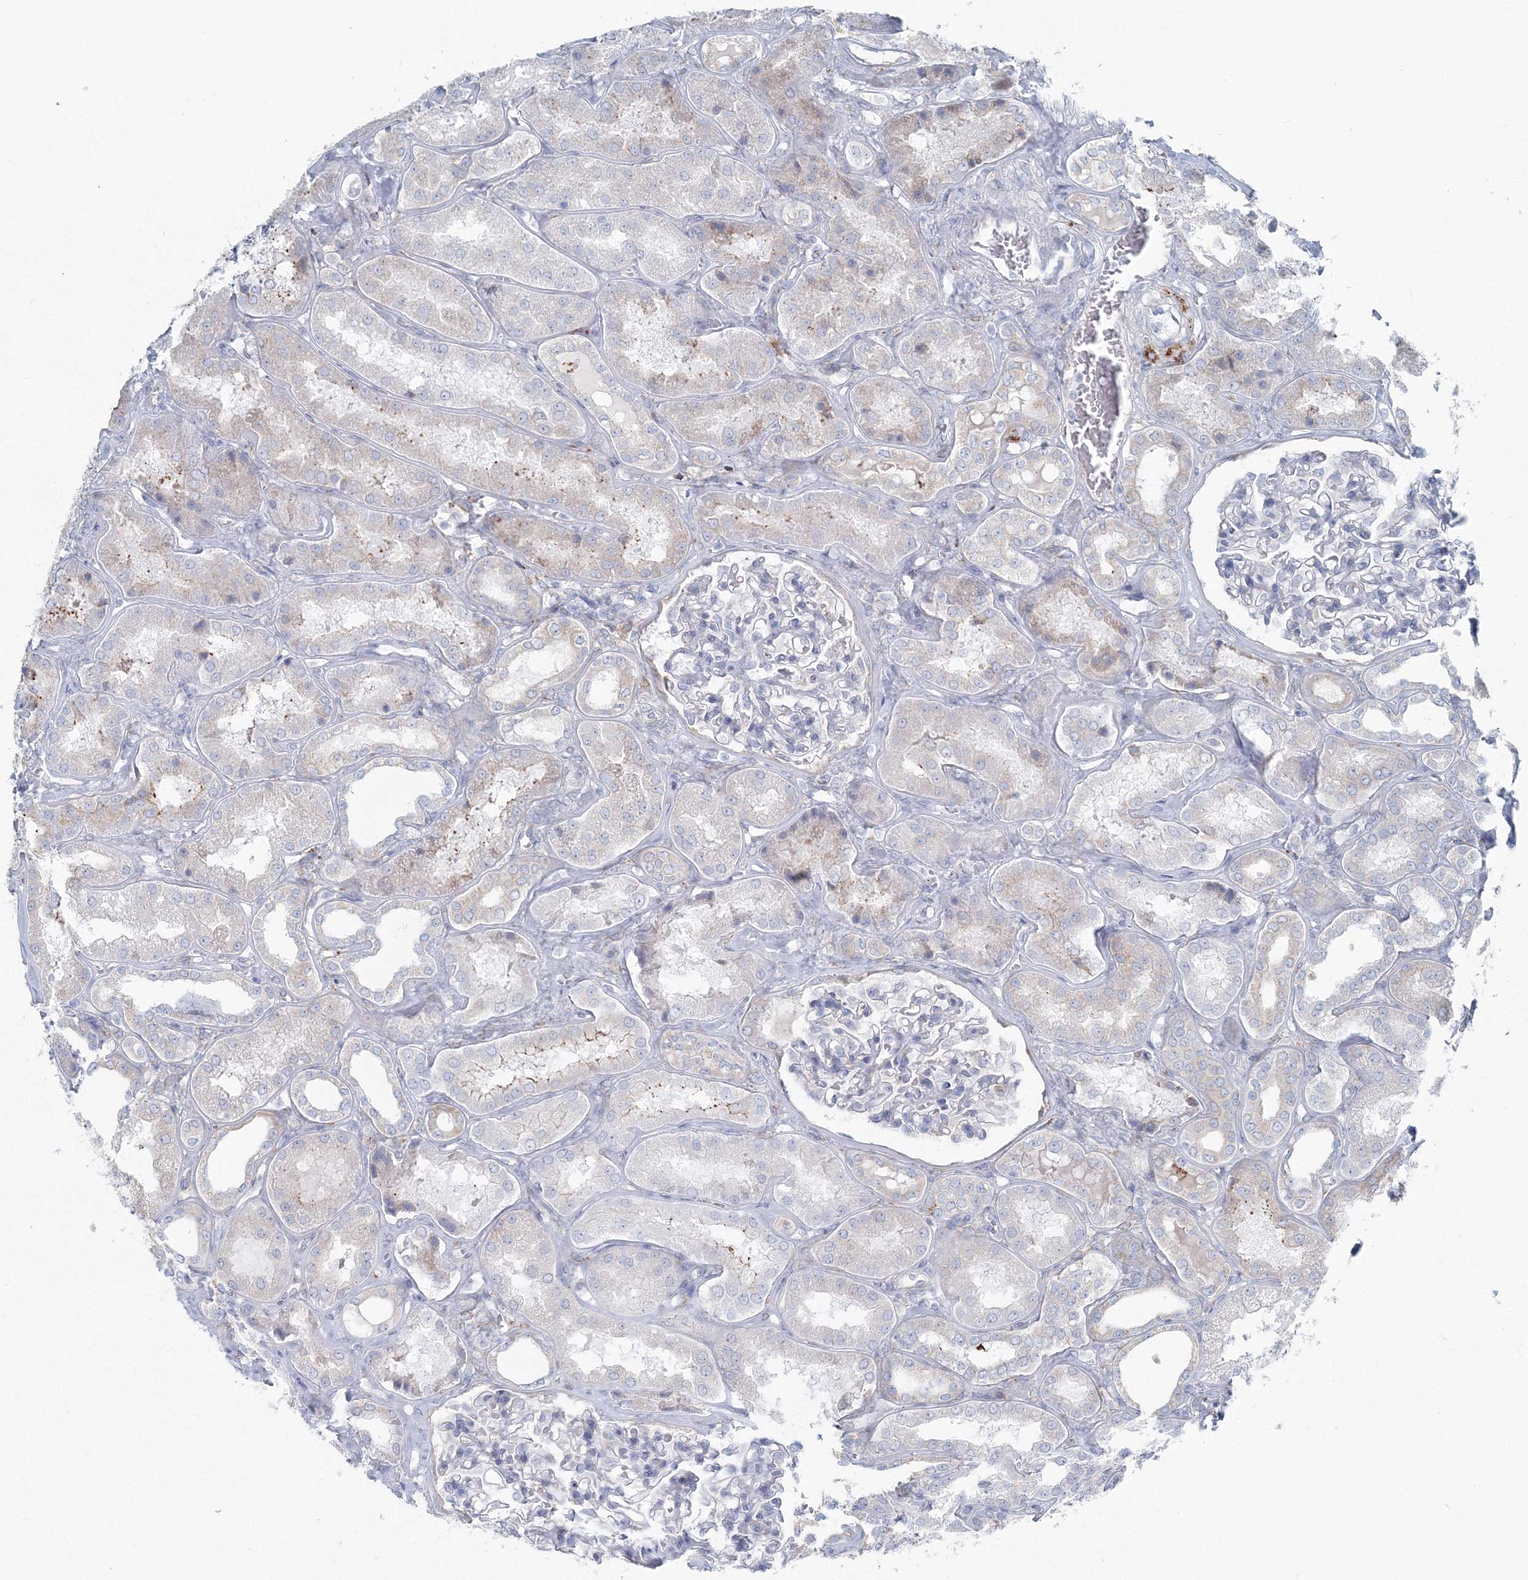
{"staining": {"intensity": "negative", "quantity": "none", "location": "none"}, "tissue": "kidney", "cell_type": "Cells in glomeruli", "image_type": "normal", "snomed": [{"axis": "morphology", "description": "Normal tissue, NOS"}, {"axis": "topography", "description": "Kidney"}], "caption": "There is no significant staining in cells in glomeruli of kidney. (DAB IHC with hematoxylin counter stain).", "gene": "ENSG00000285283", "patient": {"sex": "female", "age": 56}}